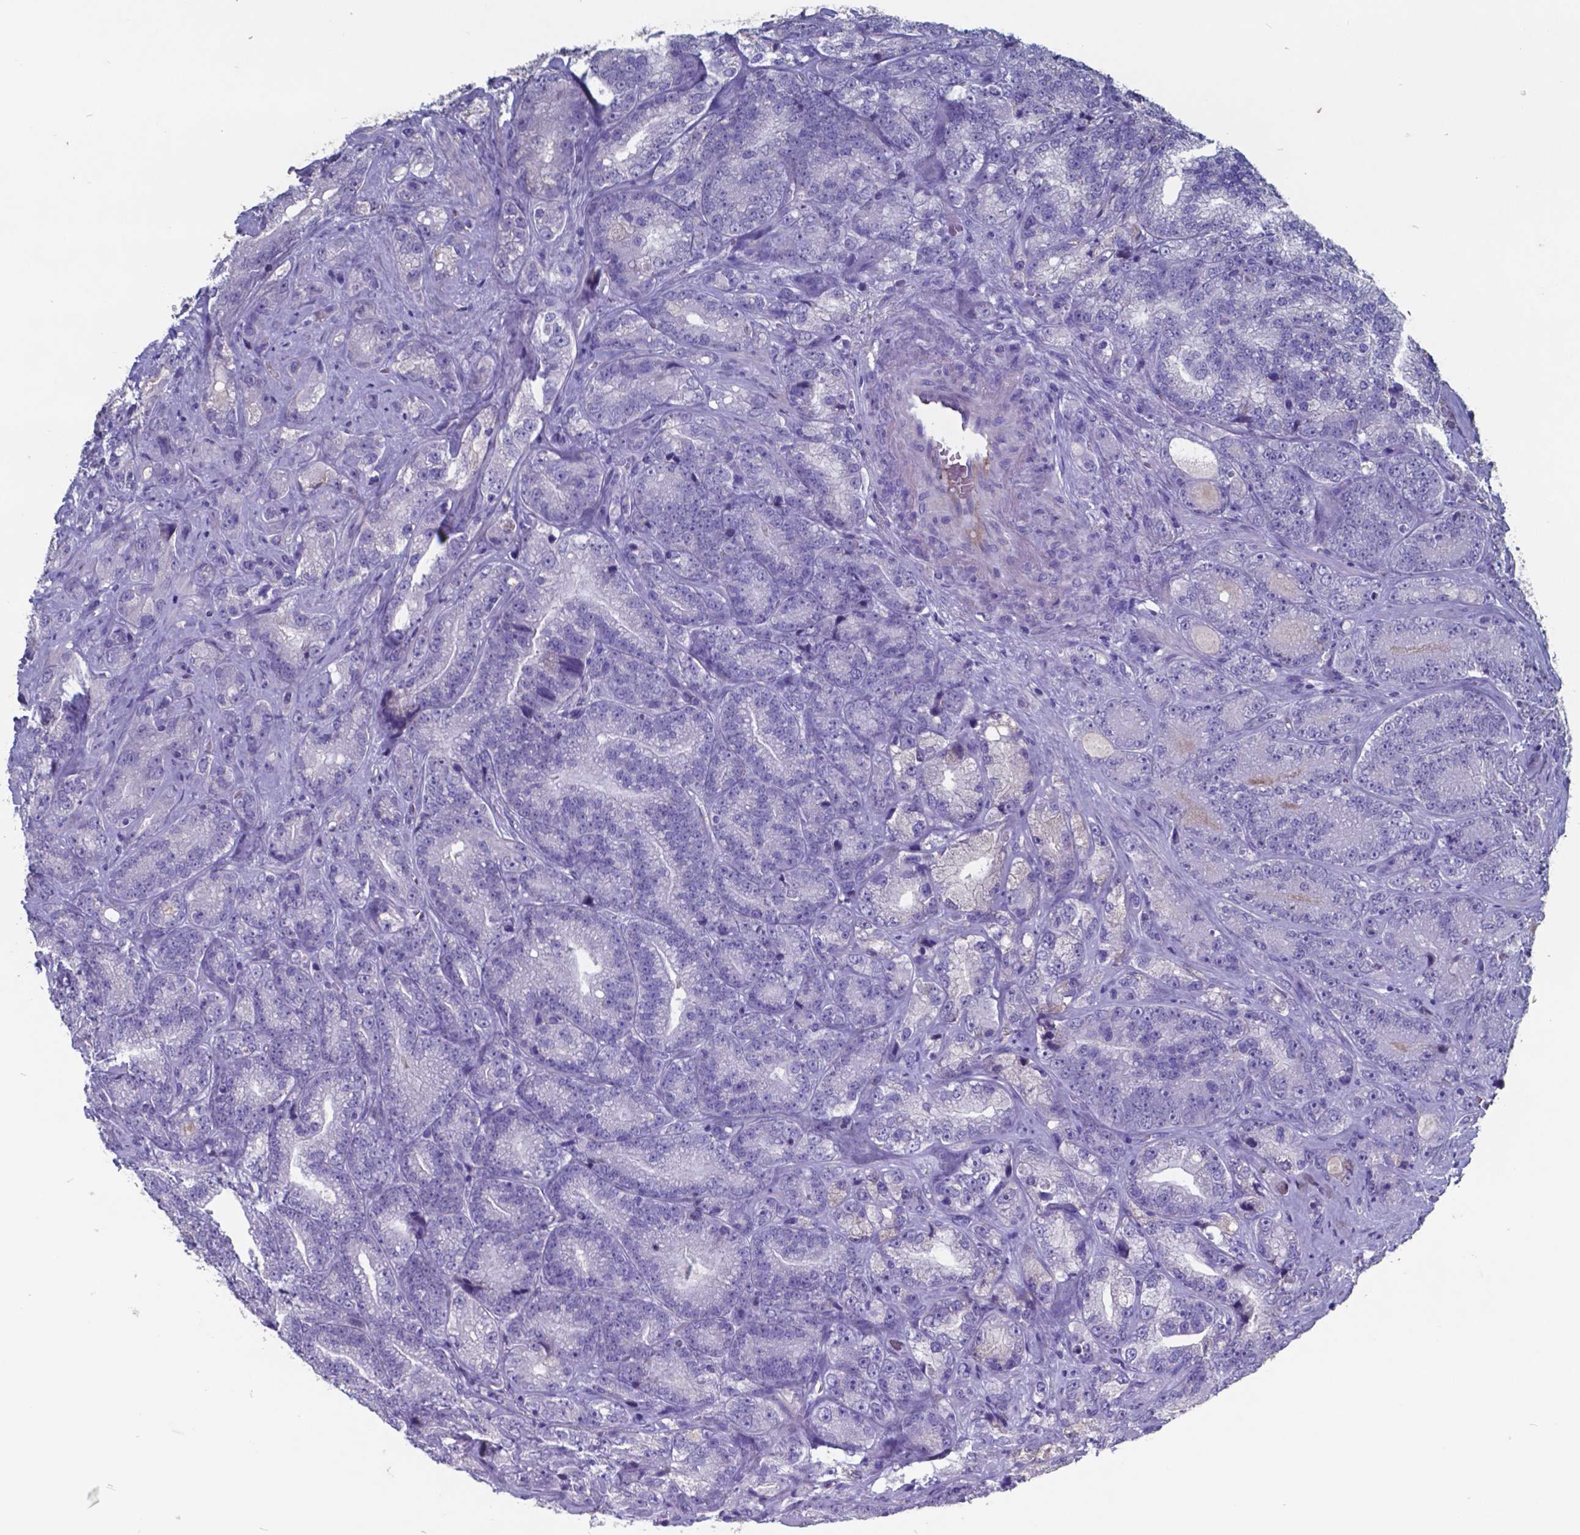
{"staining": {"intensity": "negative", "quantity": "none", "location": "none"}, "tissue": "prostate cancer", "cell_type": "Tumor cells", "image_type": "cancer", "snomed": [{"axis": "morphology", "description": "Adenocarcinoma, NOS"}, {"axis": "topography", "description": "Prostate"}], "caption": "Human prostate cancer (adenocarcinoma) stained for a protein using IHC shows no positivity in tumor cells.", "gene": "TTR", "patient": {"sex": "male", "age": 63}}